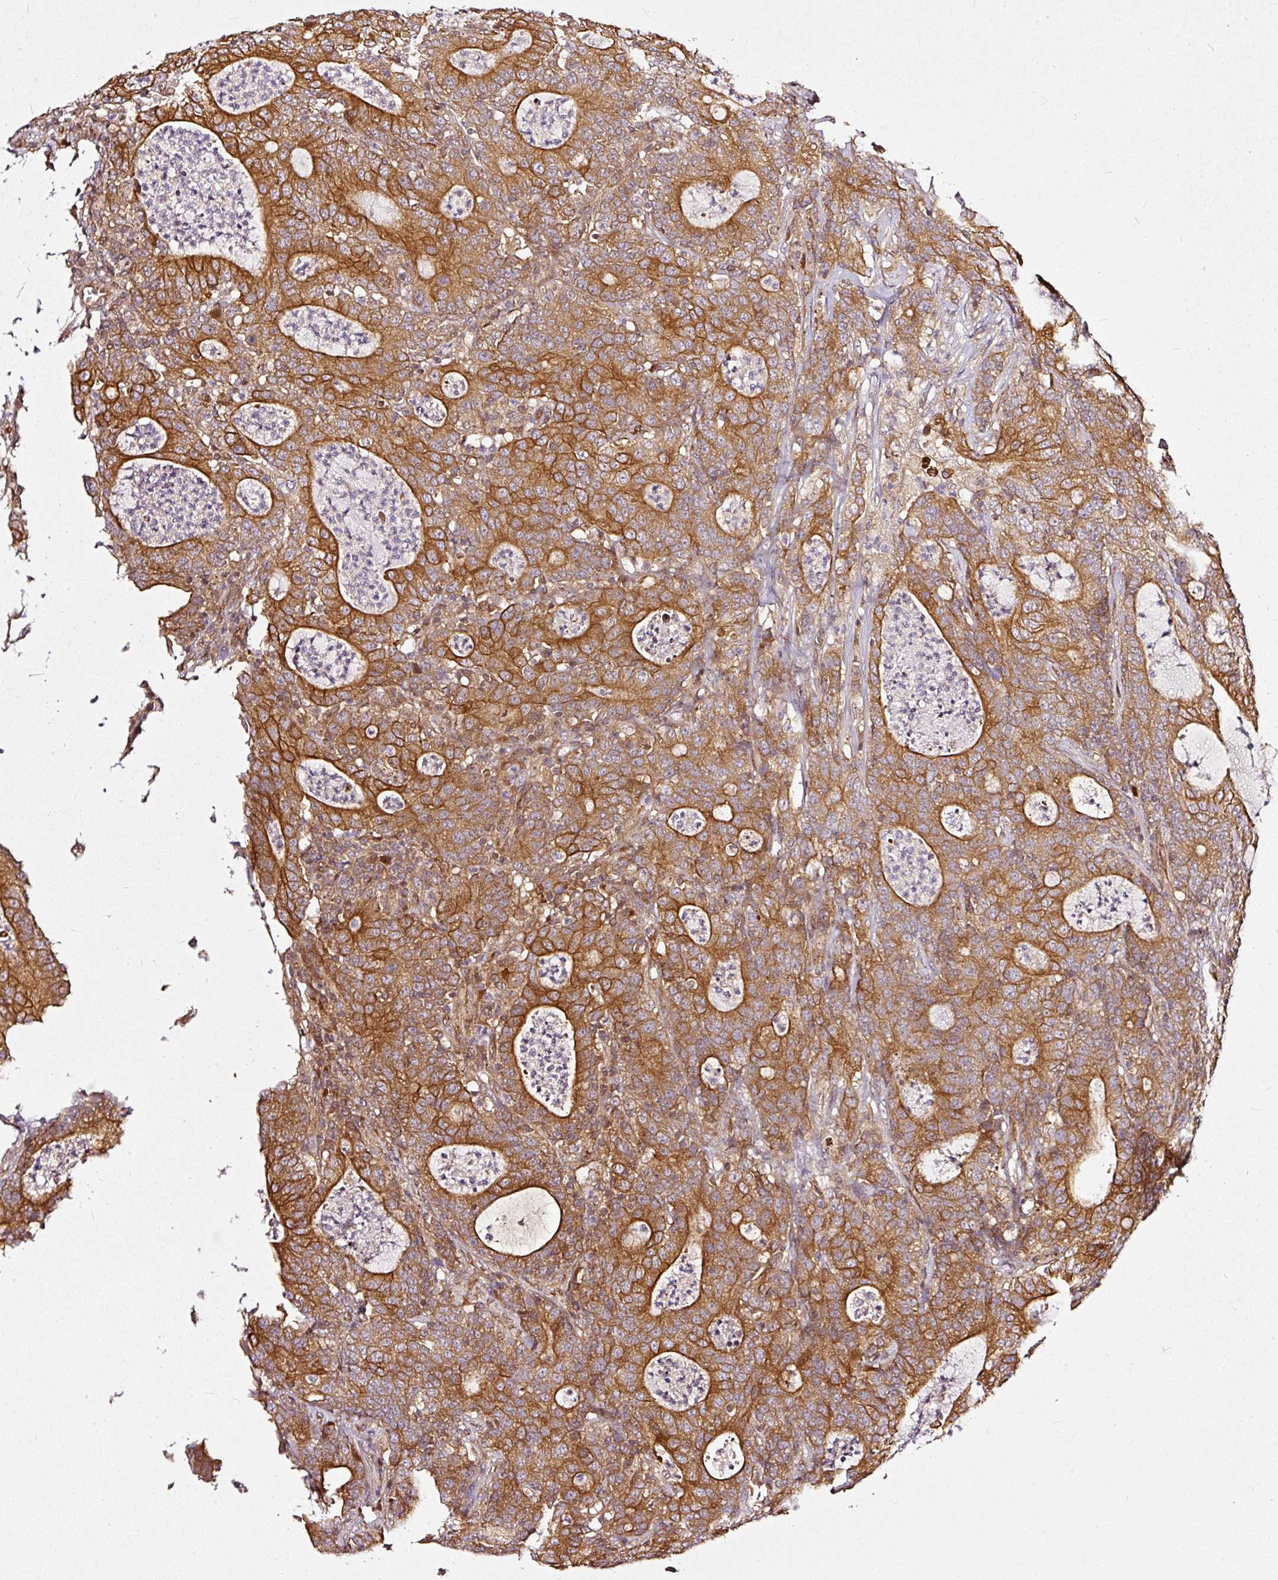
{"staining": {"intensity": "strong", "quantity": ">75%", "location": "cytoplasmic/membranous"}, "tissue": "colorectal cancer", "cell_type": "Tumor cells", "image_type": "cancer", "snomed": [{"axis": "morphology", "description": "Adenocarcinoma, NOS"}, {"axis": "topography", "description": "Colon"}], "caption": "Protein expression analysis of adenocarcinoma (colorectal) shows strong cytoplasmic/membranous staining in approximately >75% of tumor cells. Immunohistochemistry stains the protein in brown and the nuclei are stained blue.", "gene": "MIF4GD", "patient": {"sex": "male", "age": 83}}